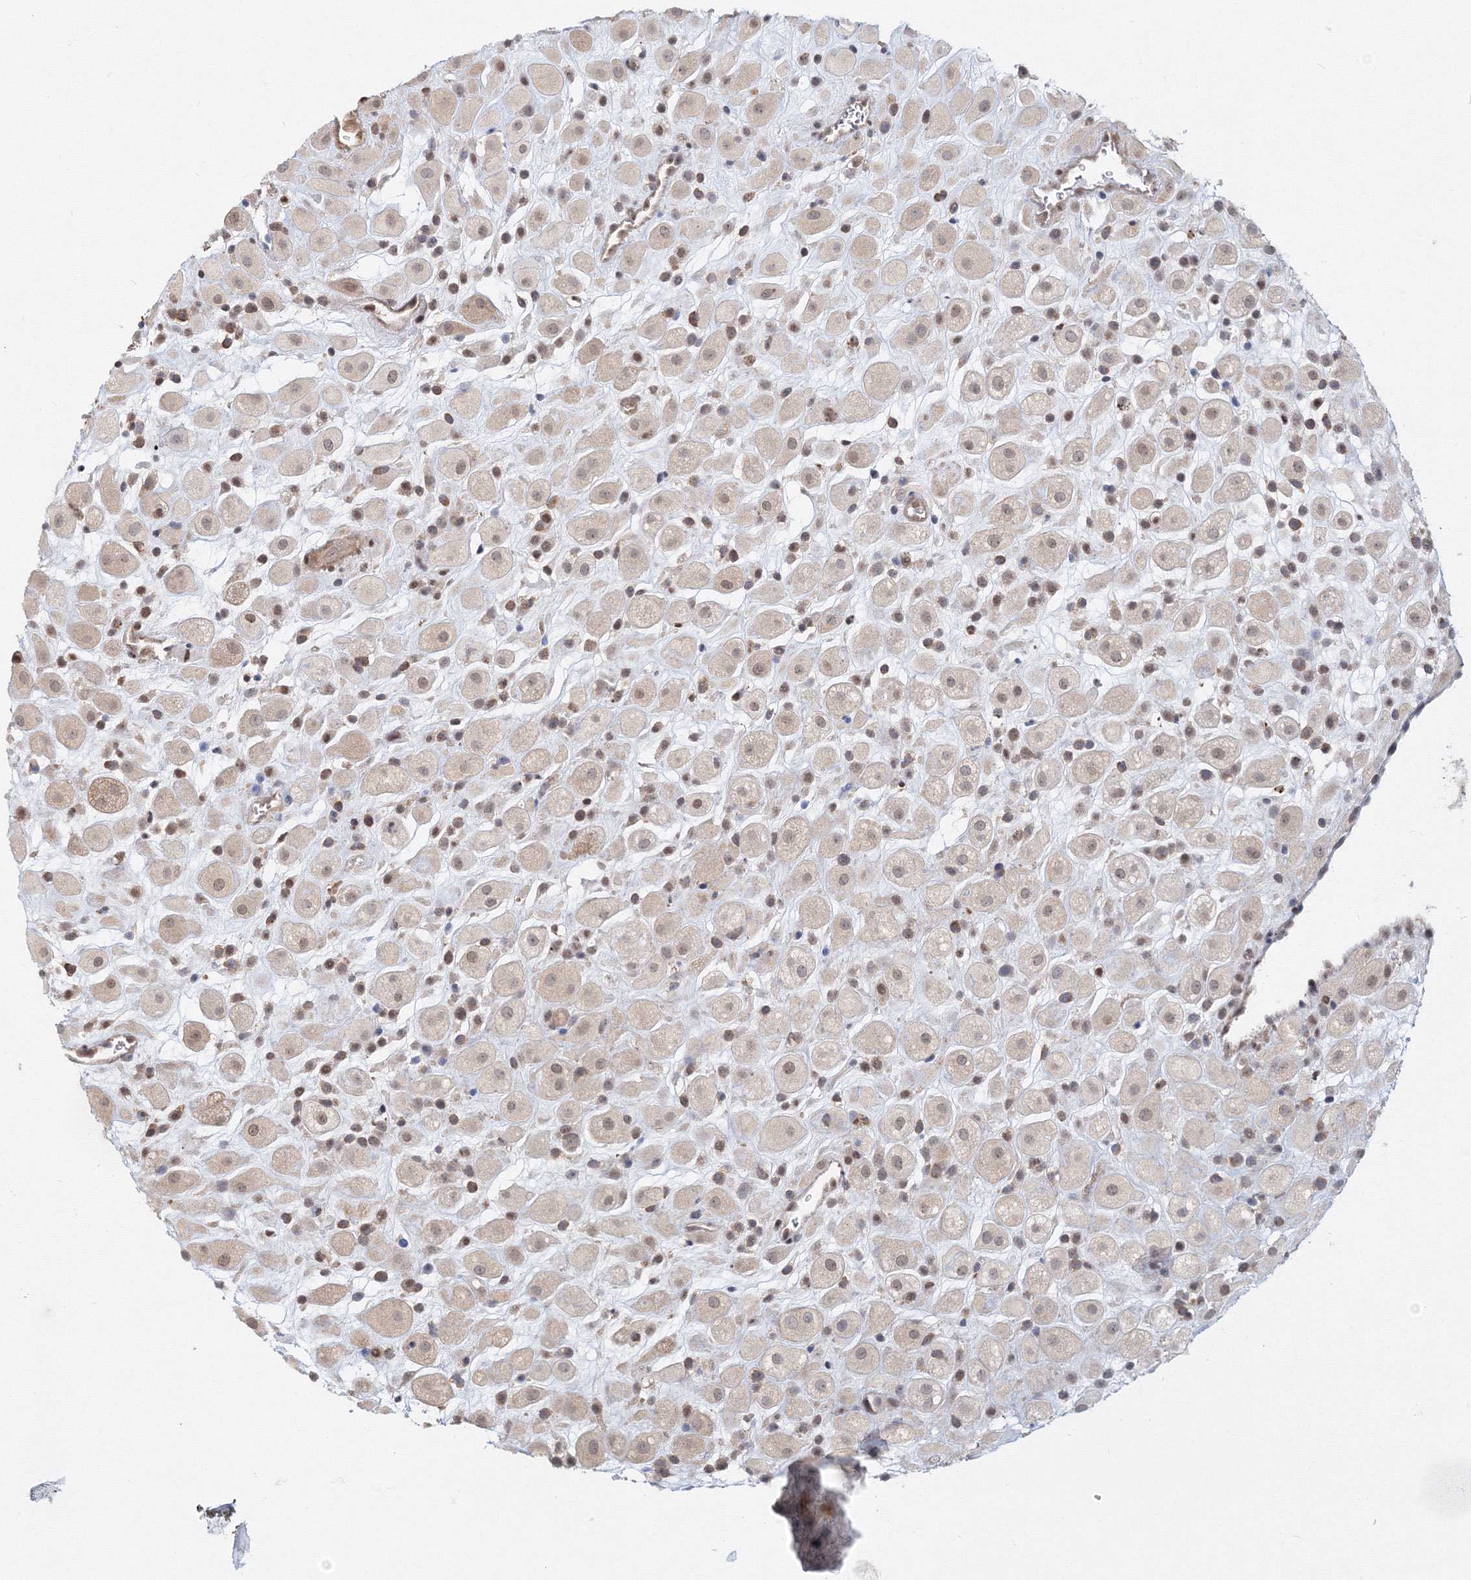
{"staining": {"intensity": "weak", "quantity": "25%-75%", "location": "cytoplasmic/membranous,nuclear"}, "tissue": "placenta", "cell_type": "Decidual cells", "image_type": "normal", "snomed": [{"axis": "morphology", "description": "Normal tissue, NOS"}, {"axis": "topography", "description": "Placenta"}], "caption": "High-power microscopy captured an immunohistochemistry micrograph of normal placenta, revealing weak cytoplasmic/membranous,nuclear staining in approximately 25%-75% of decidual cells. The staining was performed using DAB (3,3'-diaminobenzidine) to visualize the protein expression in brown, while the nuclei were stained in blue with hematoxylin (Magnification: 20x).", "gene": "ARHGAP21", "patient": {"sex": "female", "age": 35}}